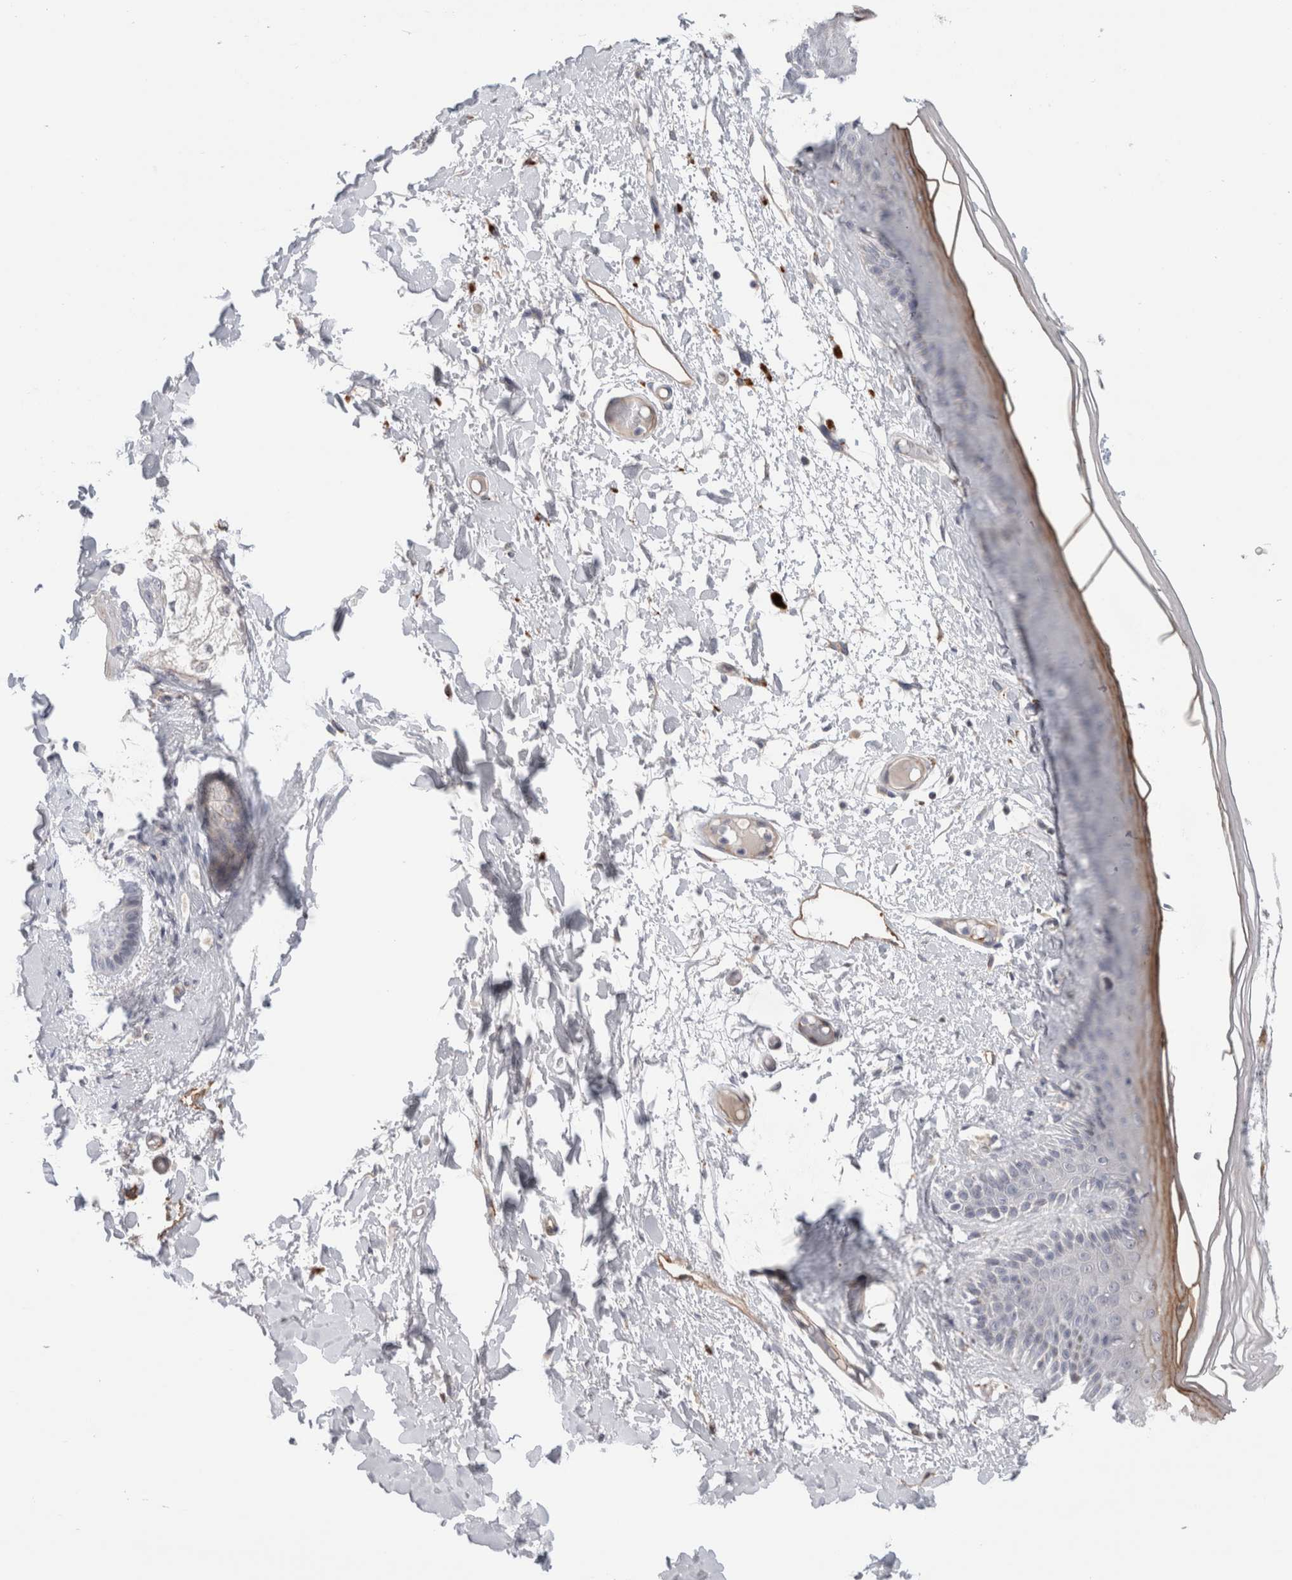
{"staining": {"intensity": "moderate", "quantity": "<25%", "location": "cytoplasmic/membranous"}, "tissue": "skin", "cell_type": "Epidermal cells", "image_type": "normal", "snomed": [{"axis": "morphology", "description": "Normal tissue, NOS"}, {"axis": "topography", "description": "Vulva"}], "caption": "Immunohistochemical staining of normal skin shows low levels of moderate cytoplasmic/membranous staining in approximately <25% of epidermal cells.", "gene": "ANKMY1", "patient": {"sex": "female", "age": 73}}